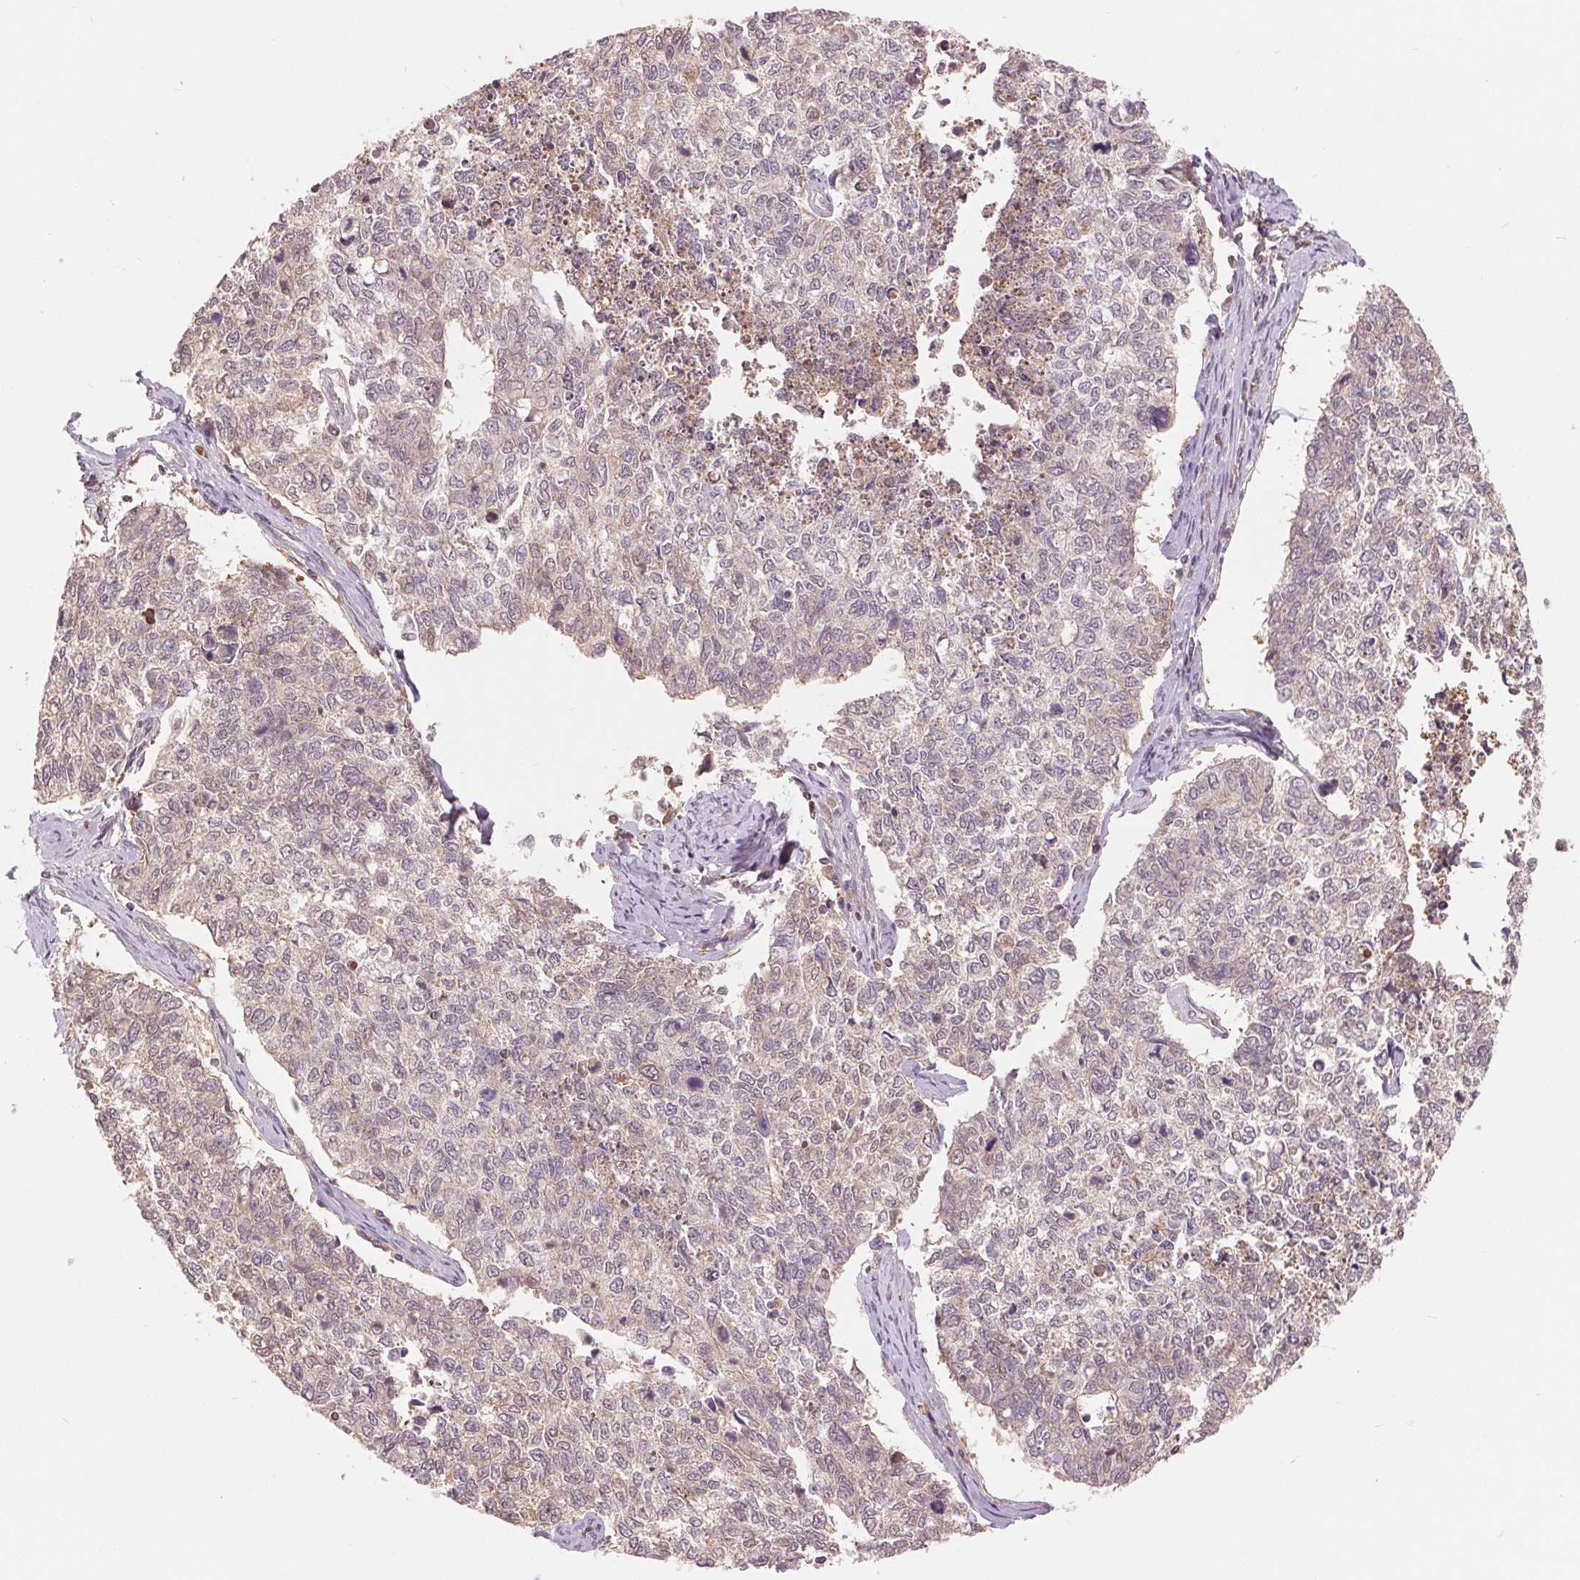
{"staining": {"intensity": "weak", "quantity": "<25%", "location": "cytoplasmic/membranous"}, "tissue": "cervical cancer", "cell_type": "Tumor cells", "image_type": "cancer", "snomed": [{"axis": "morphology", "description": "Adenocarcinoma, NOS"}, {"axis": "topography", "description": "Cervix"}], "caption": "Tumor cells show no significant protein expression in cervical cancer. (Stains: DAB (3,3'-diaminobenzidine) immunohistochemistry with hematoxylin counter stain, Microscopy: brightfield microscopy at high magnification).", "gene": "TMEM273", "patient": {"sex": "female", "age": 63}}